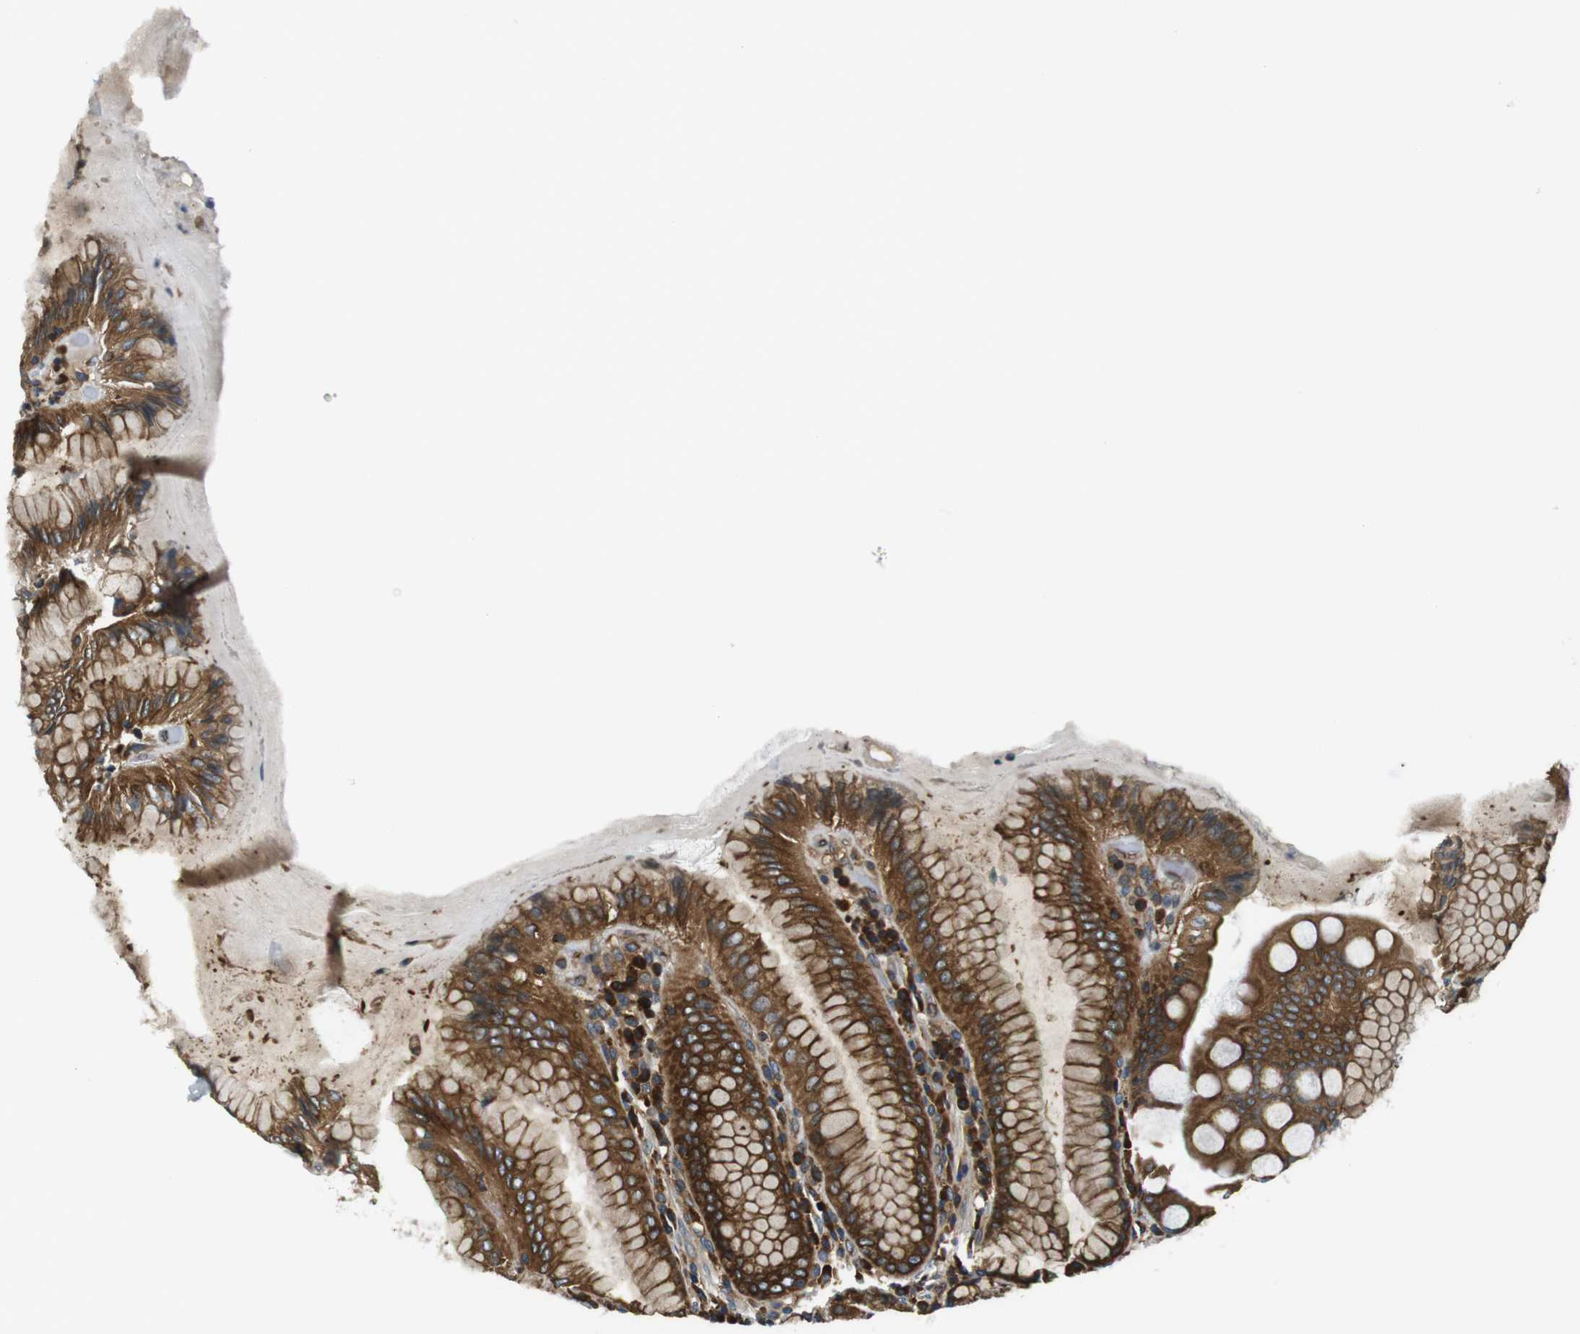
{"staining": {"intensity": "strong", "quantity": ">75%", "location": "cytoplasmic/membranous"}, "tissue": "stomach", "cell_type": "Glandular cells", "image_type": "normal", "snomed": [{"axis": "morphology", "description": "Normal tissue, NOS"}, {"axis": "topography", "description": "Stomach, lower"}], "caption": "Immunohistochemical staining of unremarkable stomach shows >75% levels of strong cytoplasmic/membranous protein expression in approximately >75% of glandular cells. The staining is performed using DAB (3,3'-diaminobenzidine) brown chromogen to label protein expression. The nuclei are counter-stained blue using hematoxylin.", "gene": "TSC1", "patient": {"sex": "female", "age": 76}}